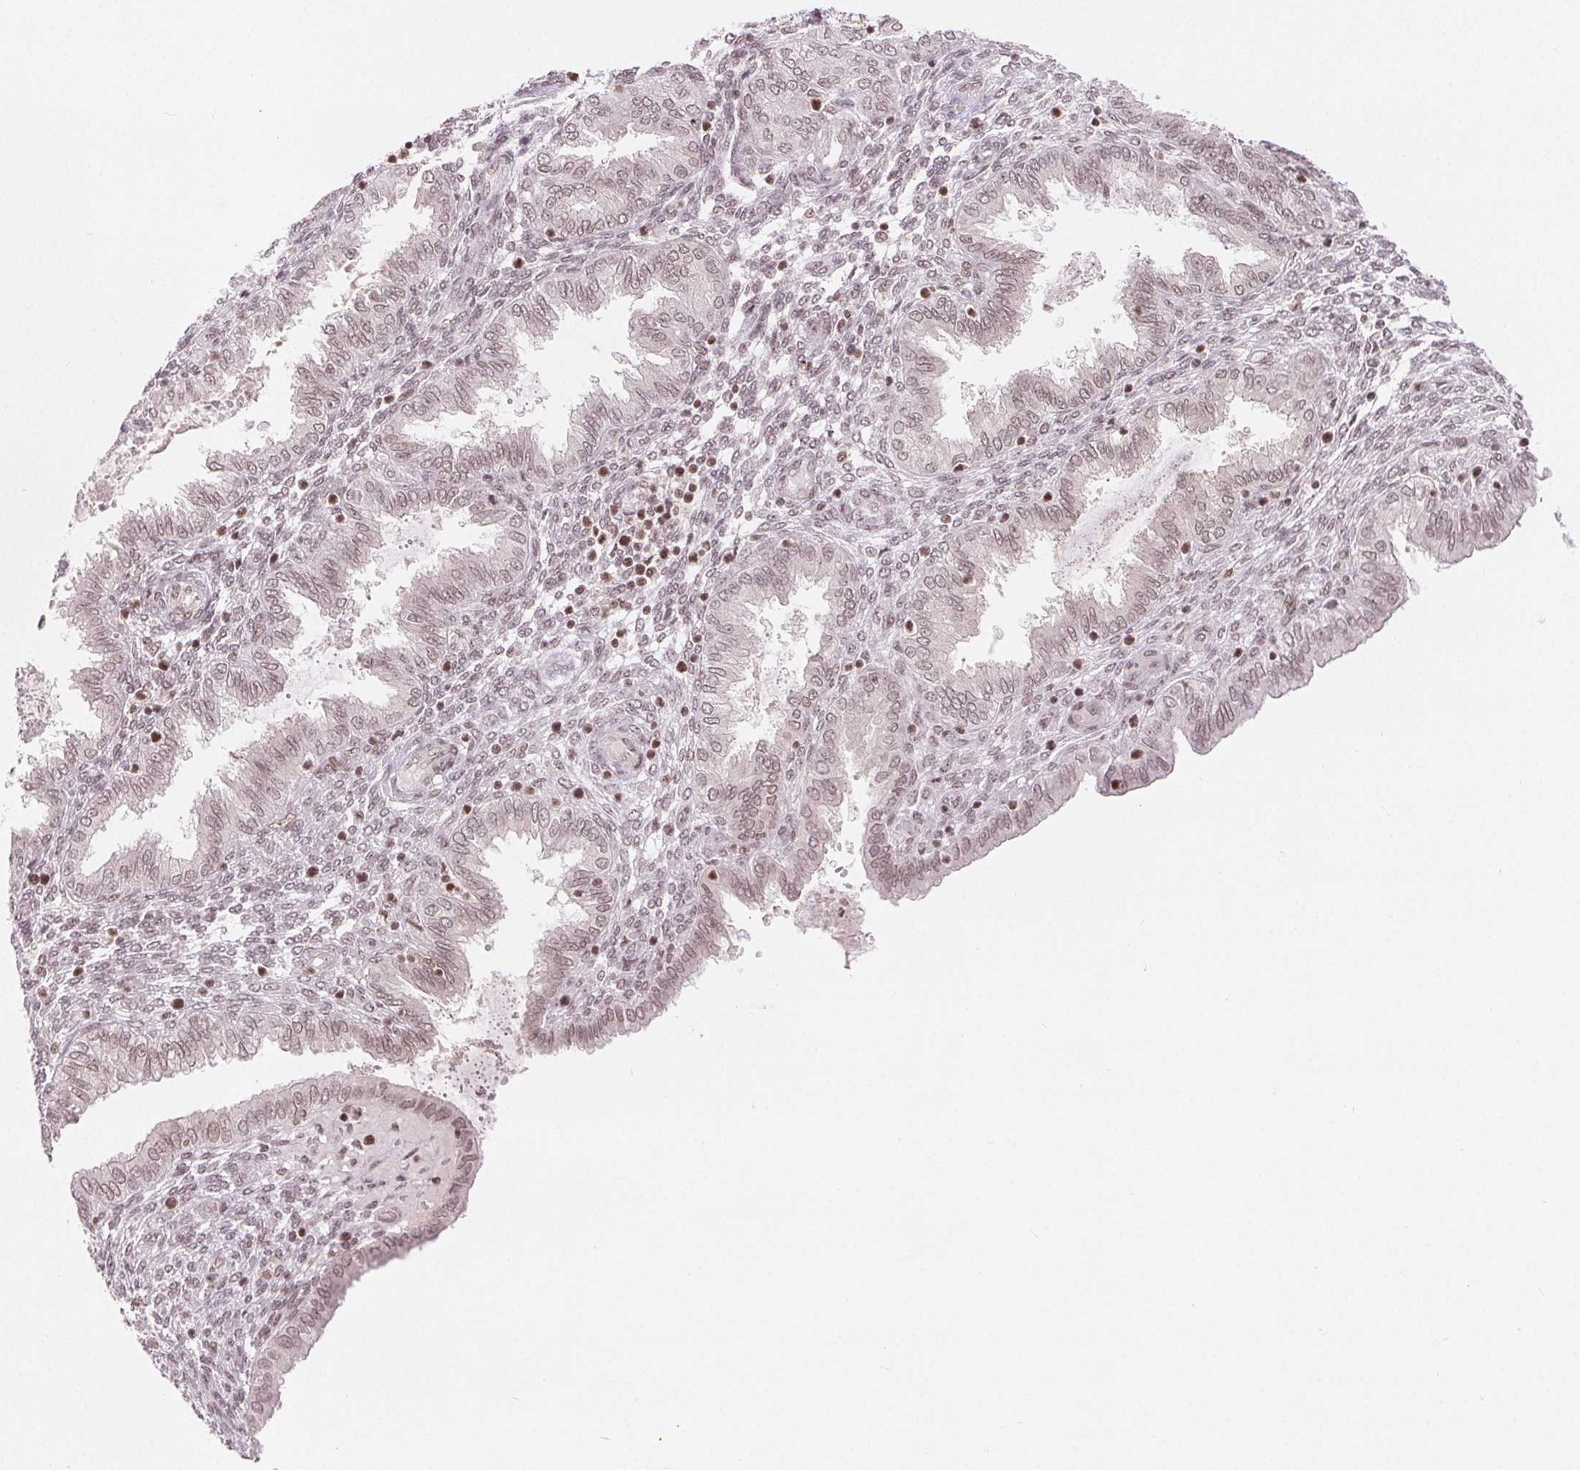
{"staining": {"intensity": "moderate", "quantity": "<25%", "location": "nuclear"}, "tissue": "endometrium", "cell_type": "Cells in endometrial stroma", "image_type": "normal", "snomed": [{"axis": "morphology", "description": "Normal tissue, NOS"}, {"axis": "topography", "description": "Endometrium"}], "caption": "Normal endometrium was stained to show a protein in brown. There is low levels of moderate nuclear positivity in approximately <25% of cells in endometrial stroma. The protein is shown in brown color, while the nuclei are stained blue.", "gene": "DEK", "patient": {"sex": "female", "age": 33}}